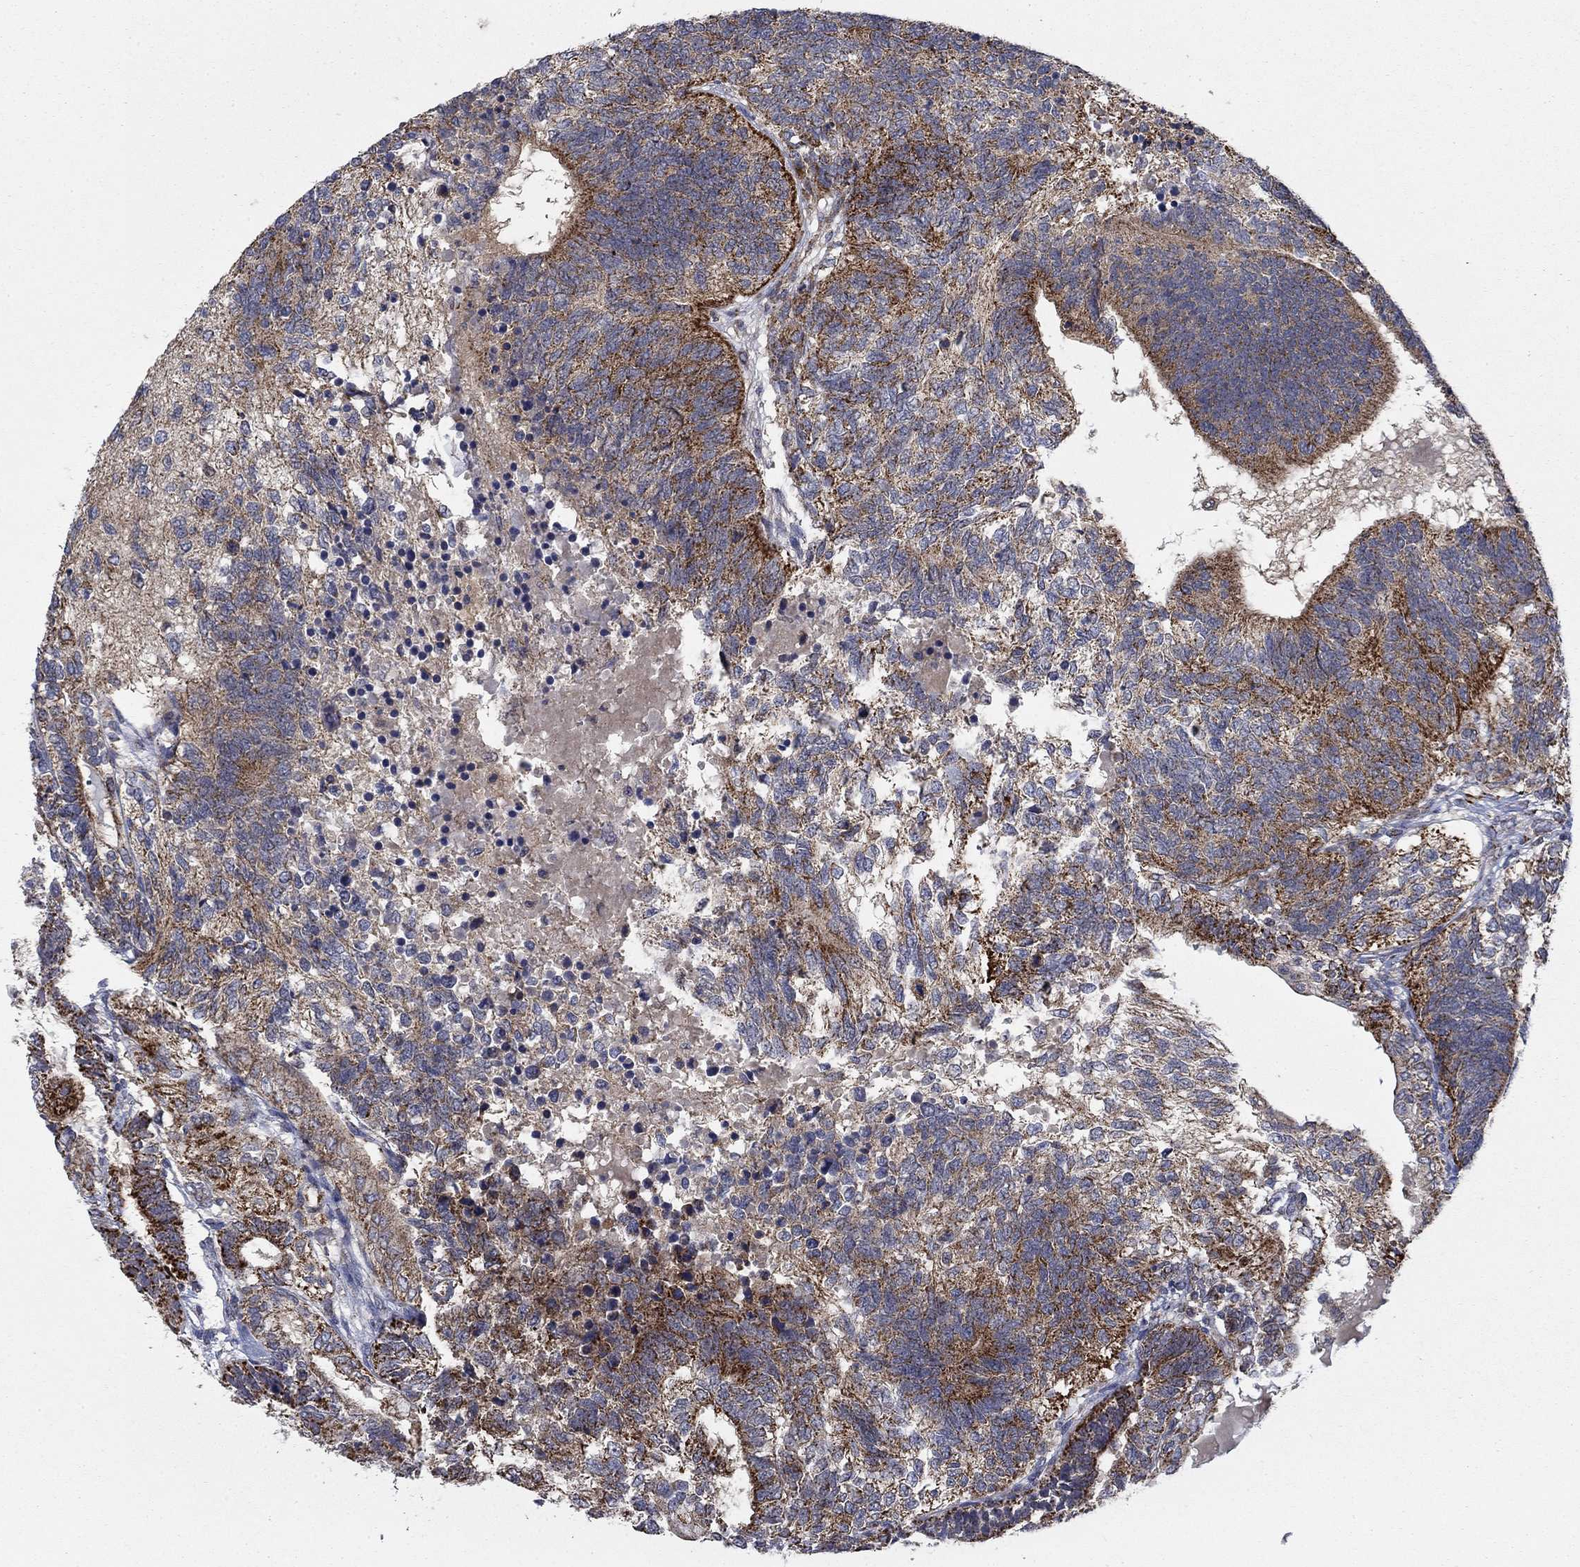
{"staining": {"intensity": "strong", "quantity": "<25%", "location": "cytoplasmic/membranous"}, "tissue": "testis cancer", "cell_type": "Tumor cells", "image_type": "cancer", "snomed": [{"axis": "morphology", "description": "Seminoma, NOS"}, {"axis": "morphology", "description": "Carcinoma, Embryonal, NOS"}, {"axis": "topography", "description": "Testis"}], "caption": "A photomicrograph showing strong cytoplasmic/membranous expression in about <25% of tumor cells in seminoma (testis), as visualized by brown immunohistochemical staining.", "gene": "NME7", "patient": {"sex": "male", "age": 41}}